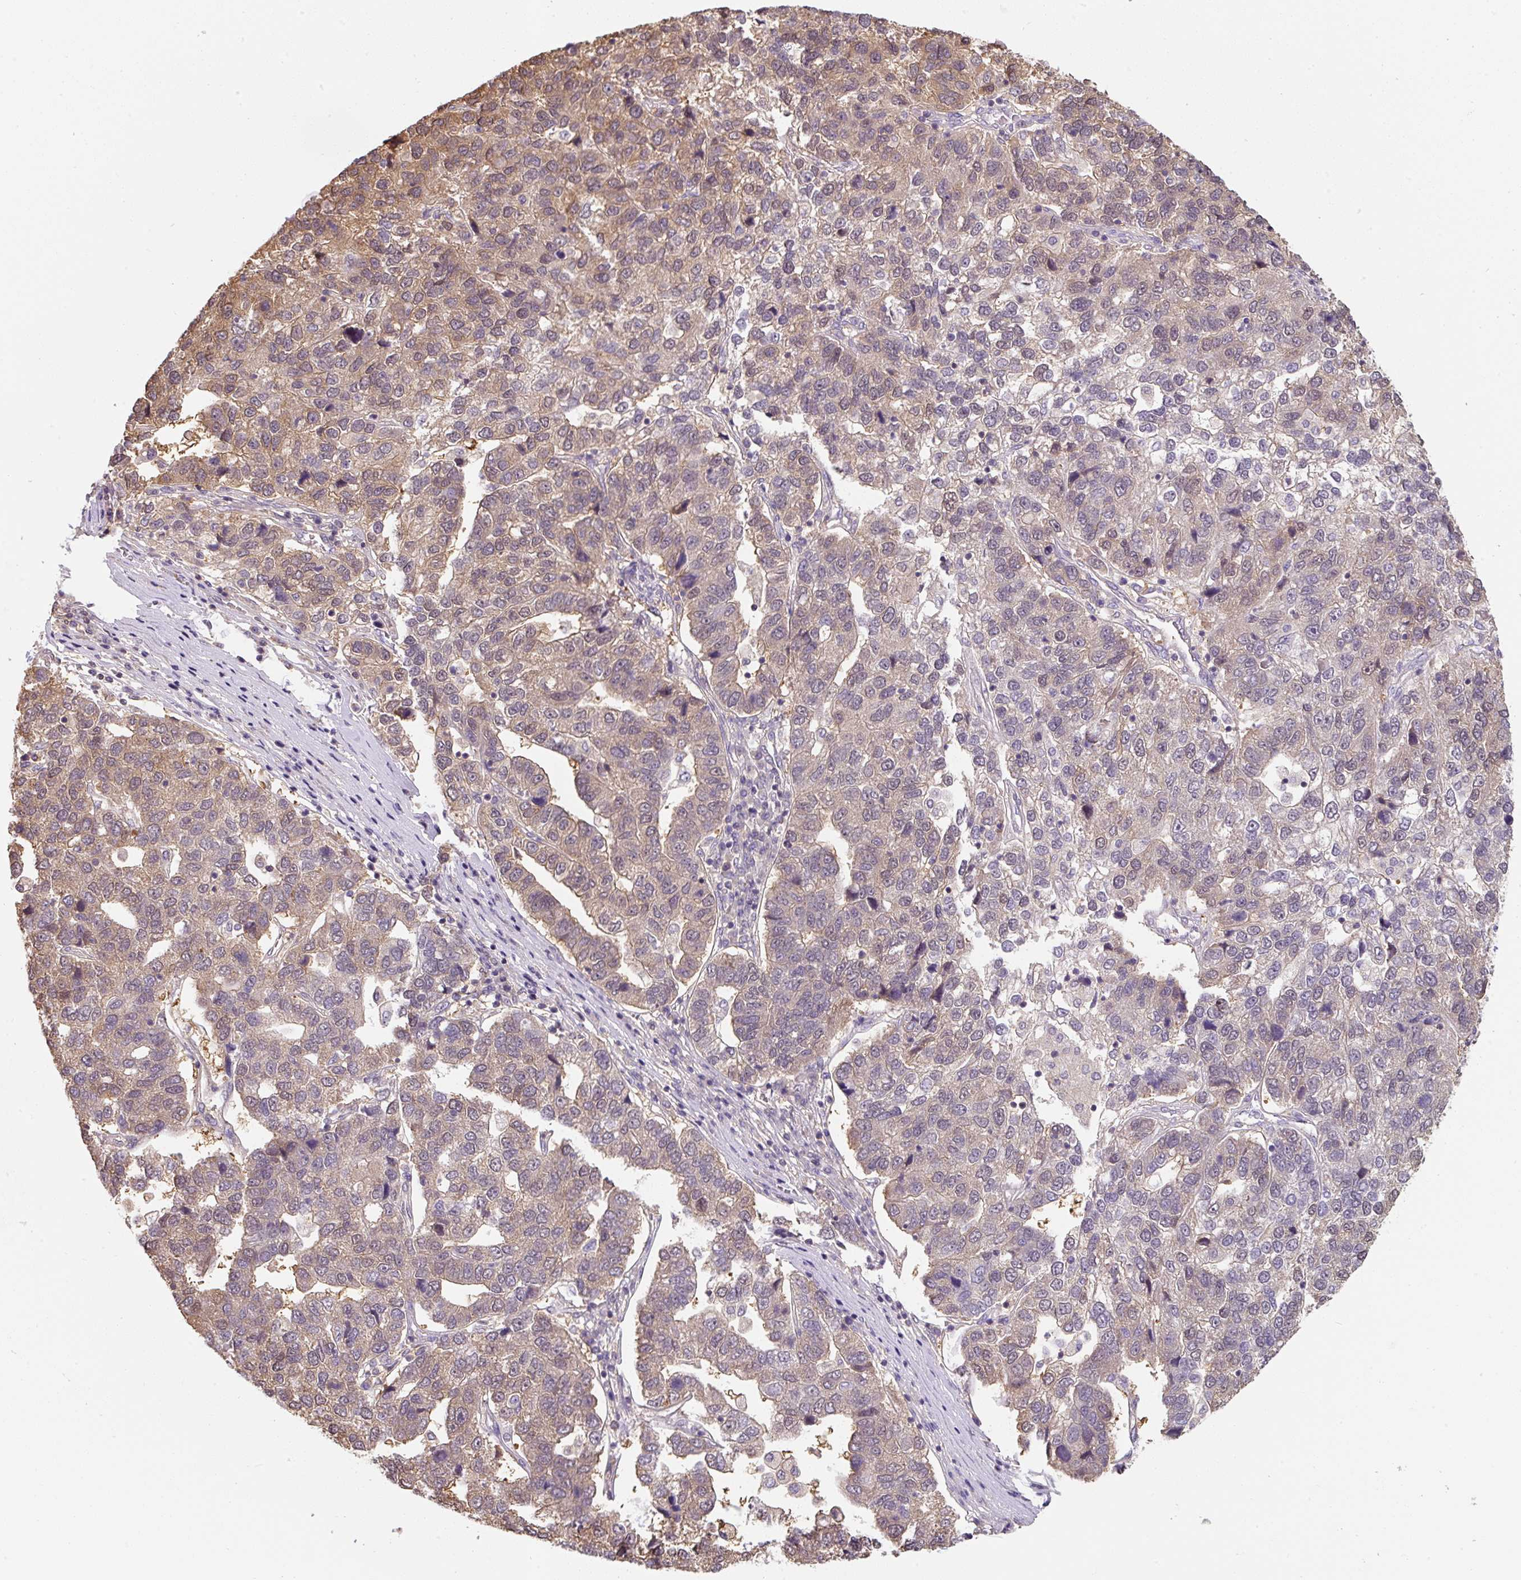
{"staining": {"intensity": "weak", "quantity": "25%-75%", "location": "cytoplasmic/membranous"}, "tissue": "pancreatic cancer", "cell_type": "Tumor cells", "image_type": "cancer", "snomed": [{"axis": "morphology", "description": "Adenocarcinoma, NOS"}, {"axis": "topography", "description": "Pancreas"}], "caption": "Tumor cells reveal low levels of weak cytoplasmic/membranous expression in approximately 25%-75% of cells in adenocarcinoma (pancreatic).", "gene": "ST13", "patient": {"sex": "female", "age": 61}}